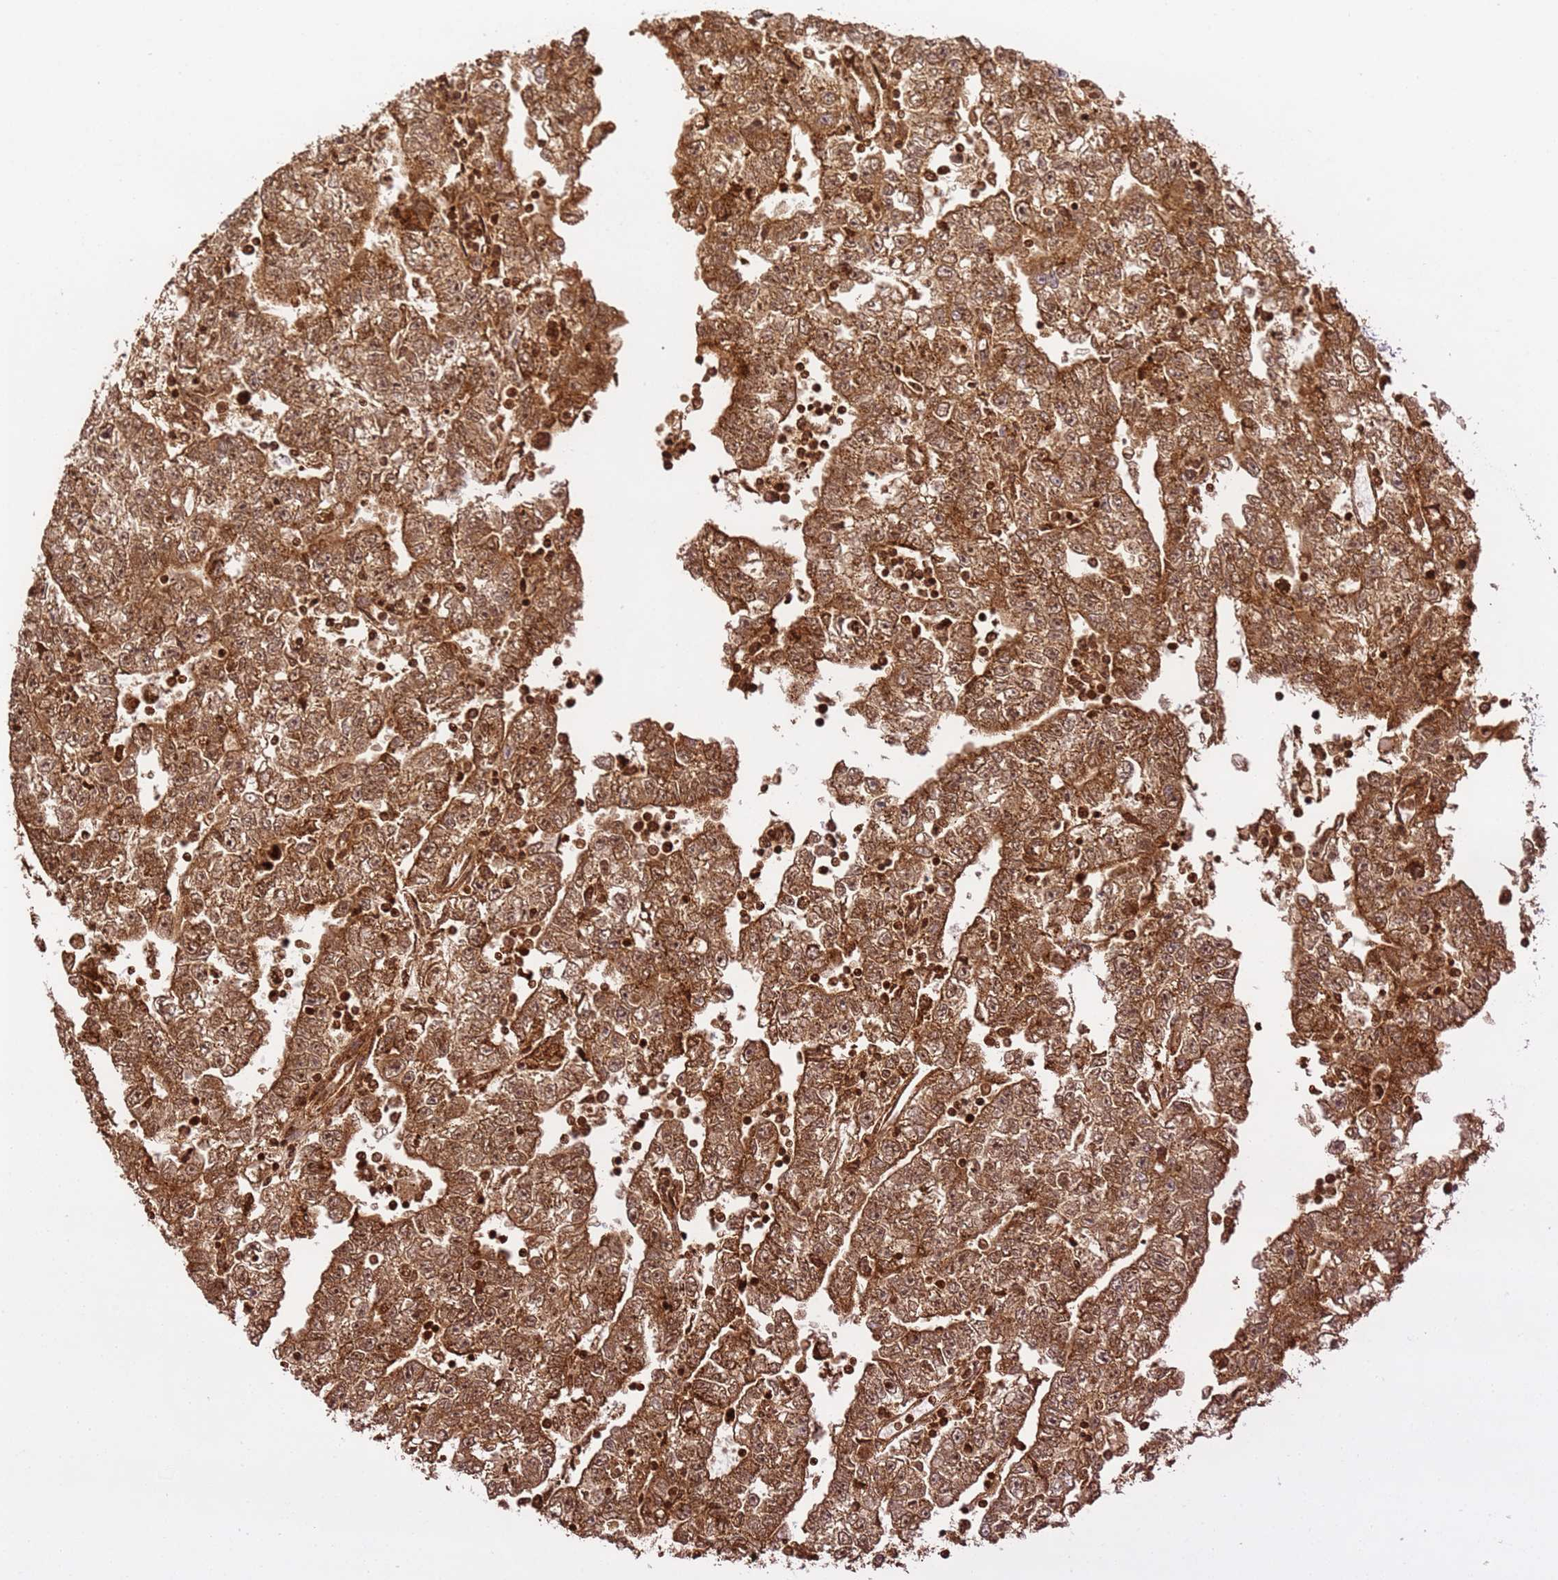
{"staining": {"intensity": "strong", "quantity": ">75%", "location": "cytoplasmic/membranous"}, "tissue": "testis cancer", "cell_type": "Tumor cells", "image_type": "cancer", "snomed": [{"axis": "morphology", "description": "Carcinoma, Embryonal, NOS"}, {"axis": "topography", "description": "Testis"}], "caption": "This is a histology image of immunohistochemistry staining of testis embryonal carcinoma, which shows strong expression in the cytoplasmic/membranous of tumor cells.", "gene": "HSPE1", "patient": {"sex": "male", "age": 25}}